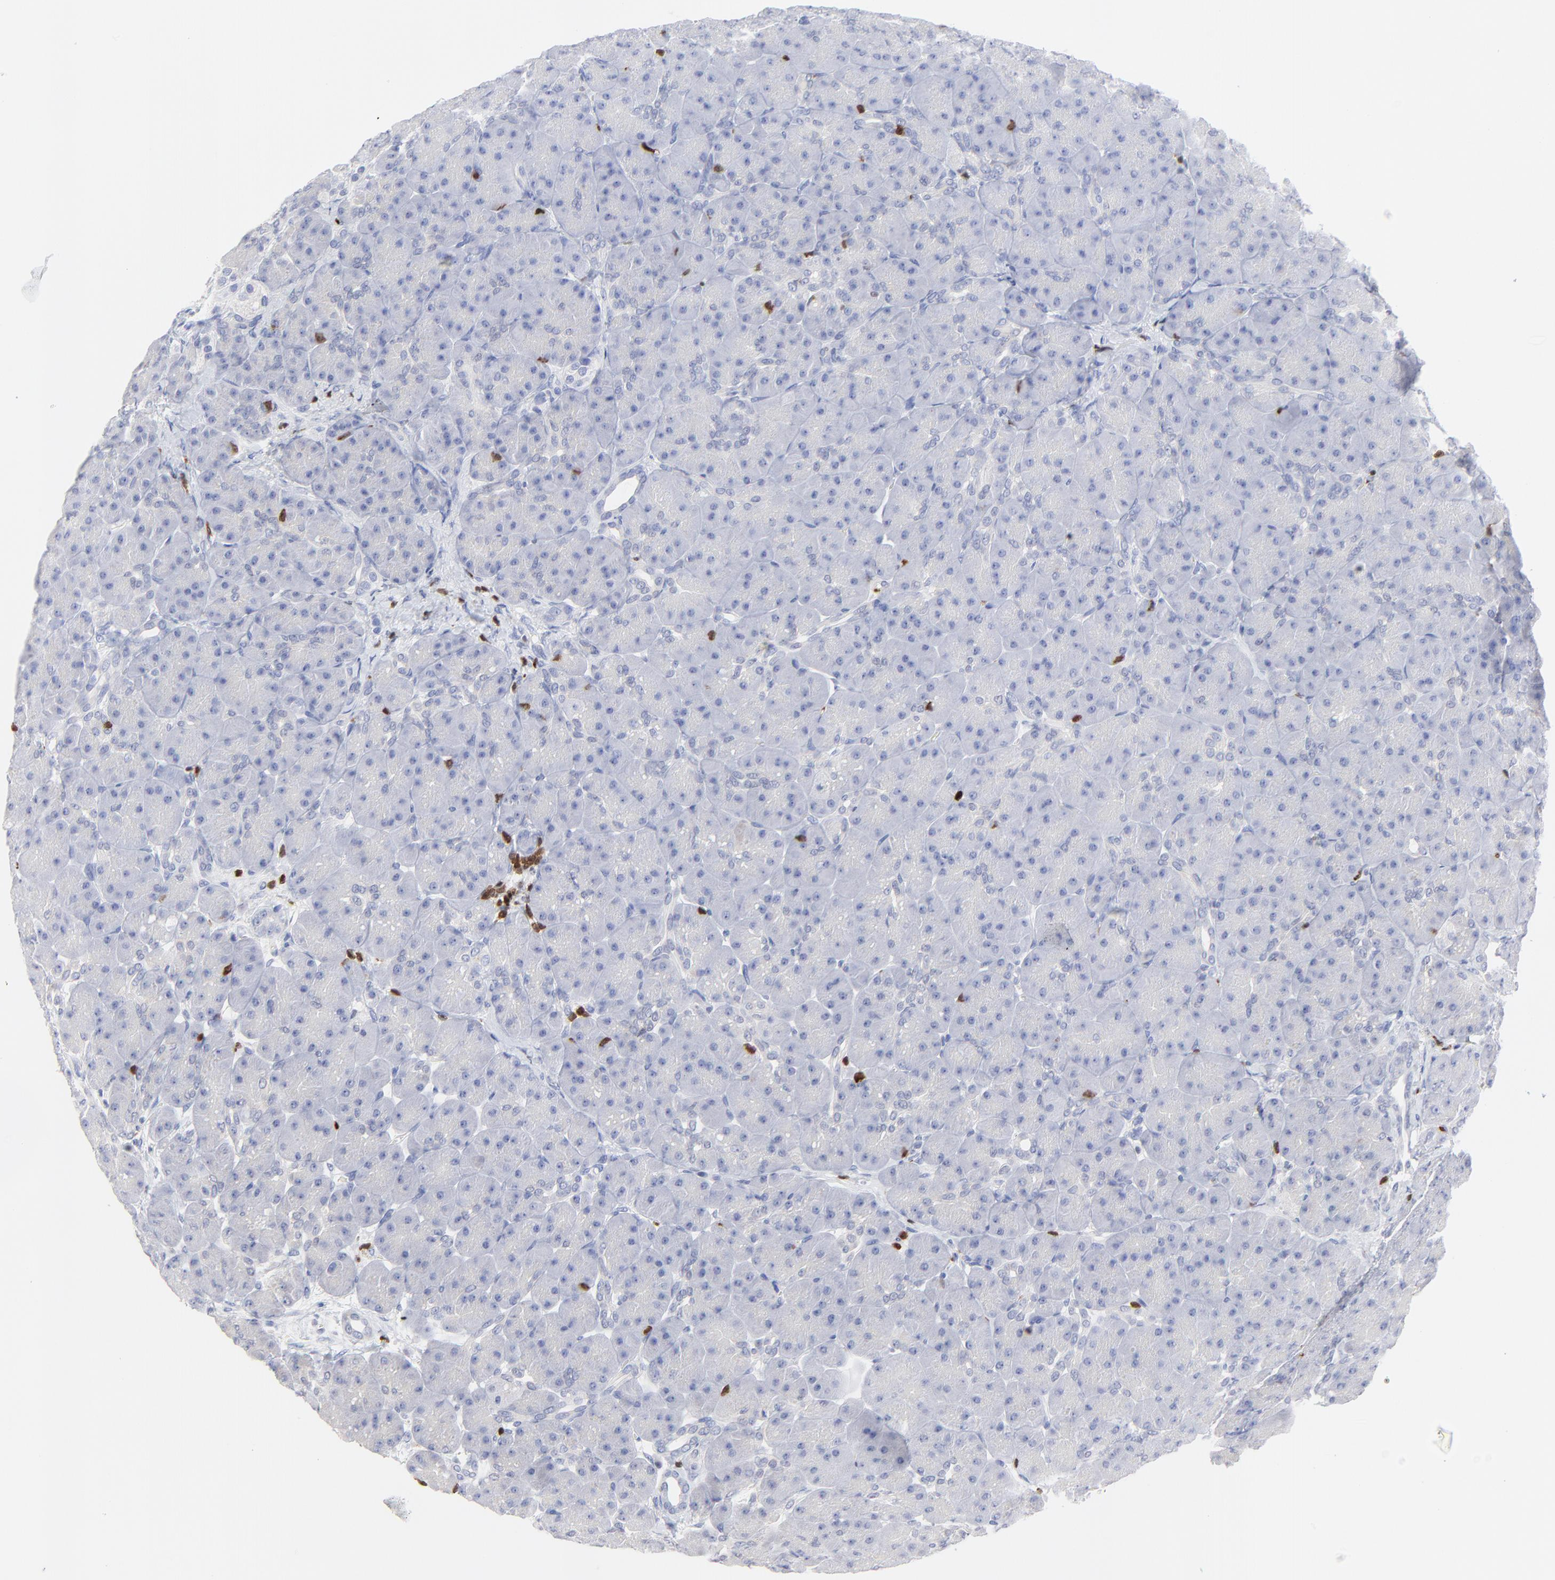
{"staining": {"intensity": "negative", "quantity": "none", "location": "none"}, "tissue": "pancreas", "cell_type": "Exocrine glandular cells", "image_type": "normal", "snomed": [{"axis": "morphology", "description": "Normal tissue, NOS"}, {"axis": "topography", "description": "Pancreas"}], "caption": "Immunohistochemistry (IHC) histopathology image of benign human pancreas stained for a protein (brown), which demonstrates no expression in exocrine glandular cells.", "gene": "ZAP70", "patient": {"sex": "male", "age": 66}}